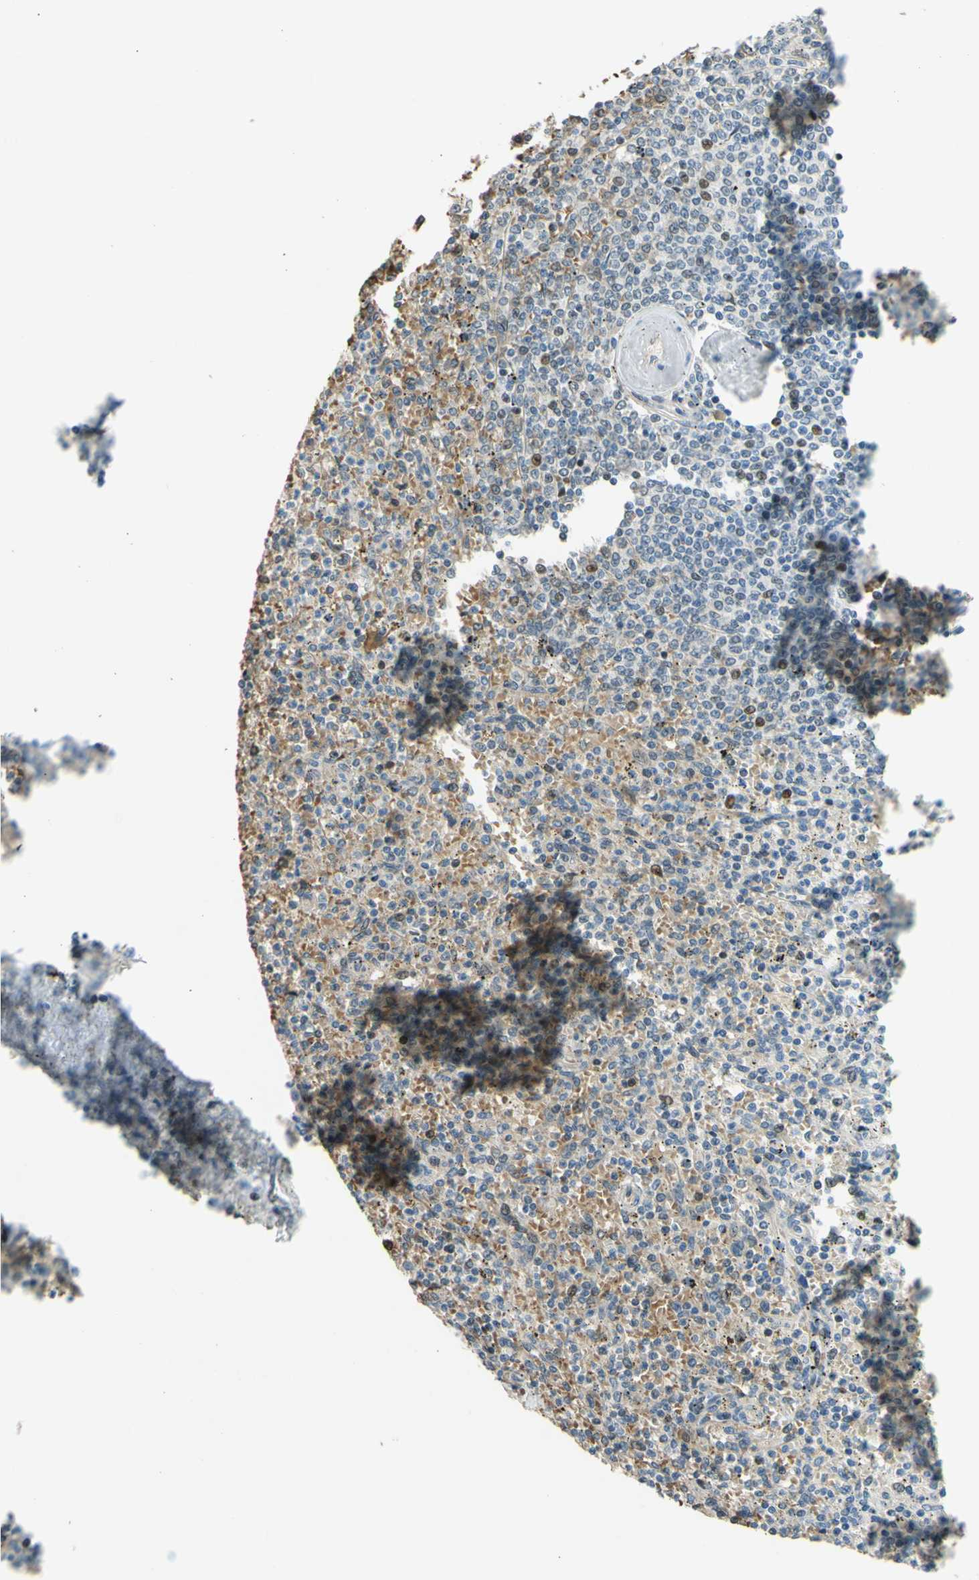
{"staining": {"intensity": "moderate", "quantity": "<25%", "location": "nuclear"}, "tissue": "spleen", "cell_type": "Cells in red pulp", "image_type": "normal", "snomed": [{"axis": "morphology", "description": "Normal tissue, NOS"}, {"axis": "topography", "description": "Spleen"}], "caption": "IHC (DAB (3,3'-diaminobenzidine)) staining of unremarkable spleen demonstrates moderate nuclear protein positivity in about <25% of cells in red pulp.", "gene": "ZNF184", "patient": {"sex": "male", "age": 72}}